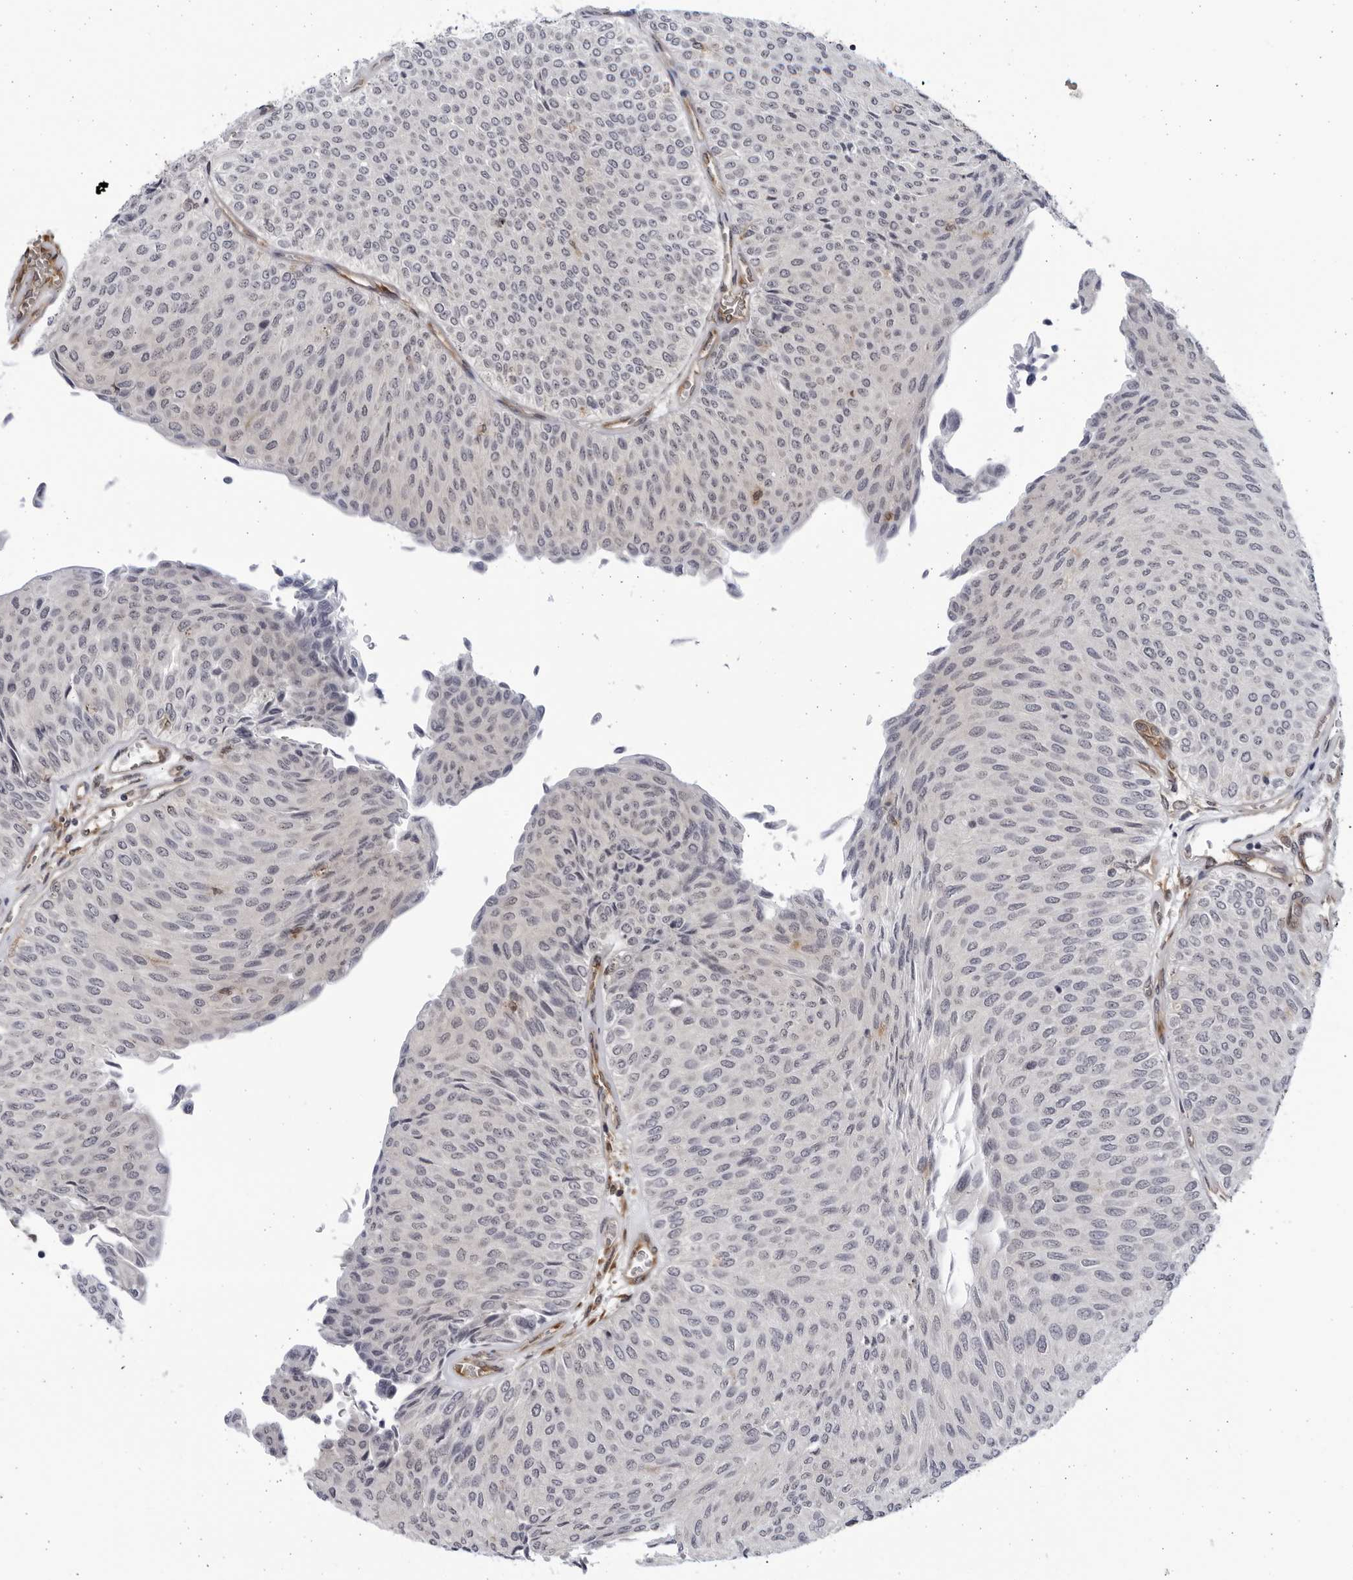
{"staining": {"intensity": "negative", "quantity": "none", "location": "none"}, "tissue": "urothelial cancer", "cell_type": "Tumor cells", "image_type": "cancer", "snomed": [{"axis": "morphology", "description": "Urothelial carcinoma, Low grade"}, {"axis": "topography", "description": "Urinary bladder"}], "caption": "The photomicrograph reveals no significant staining in tumor cells of low-grade urothelial carcinoma.", "gene": "BMP2K", "patient": {"sex": "male", "age": 78}}